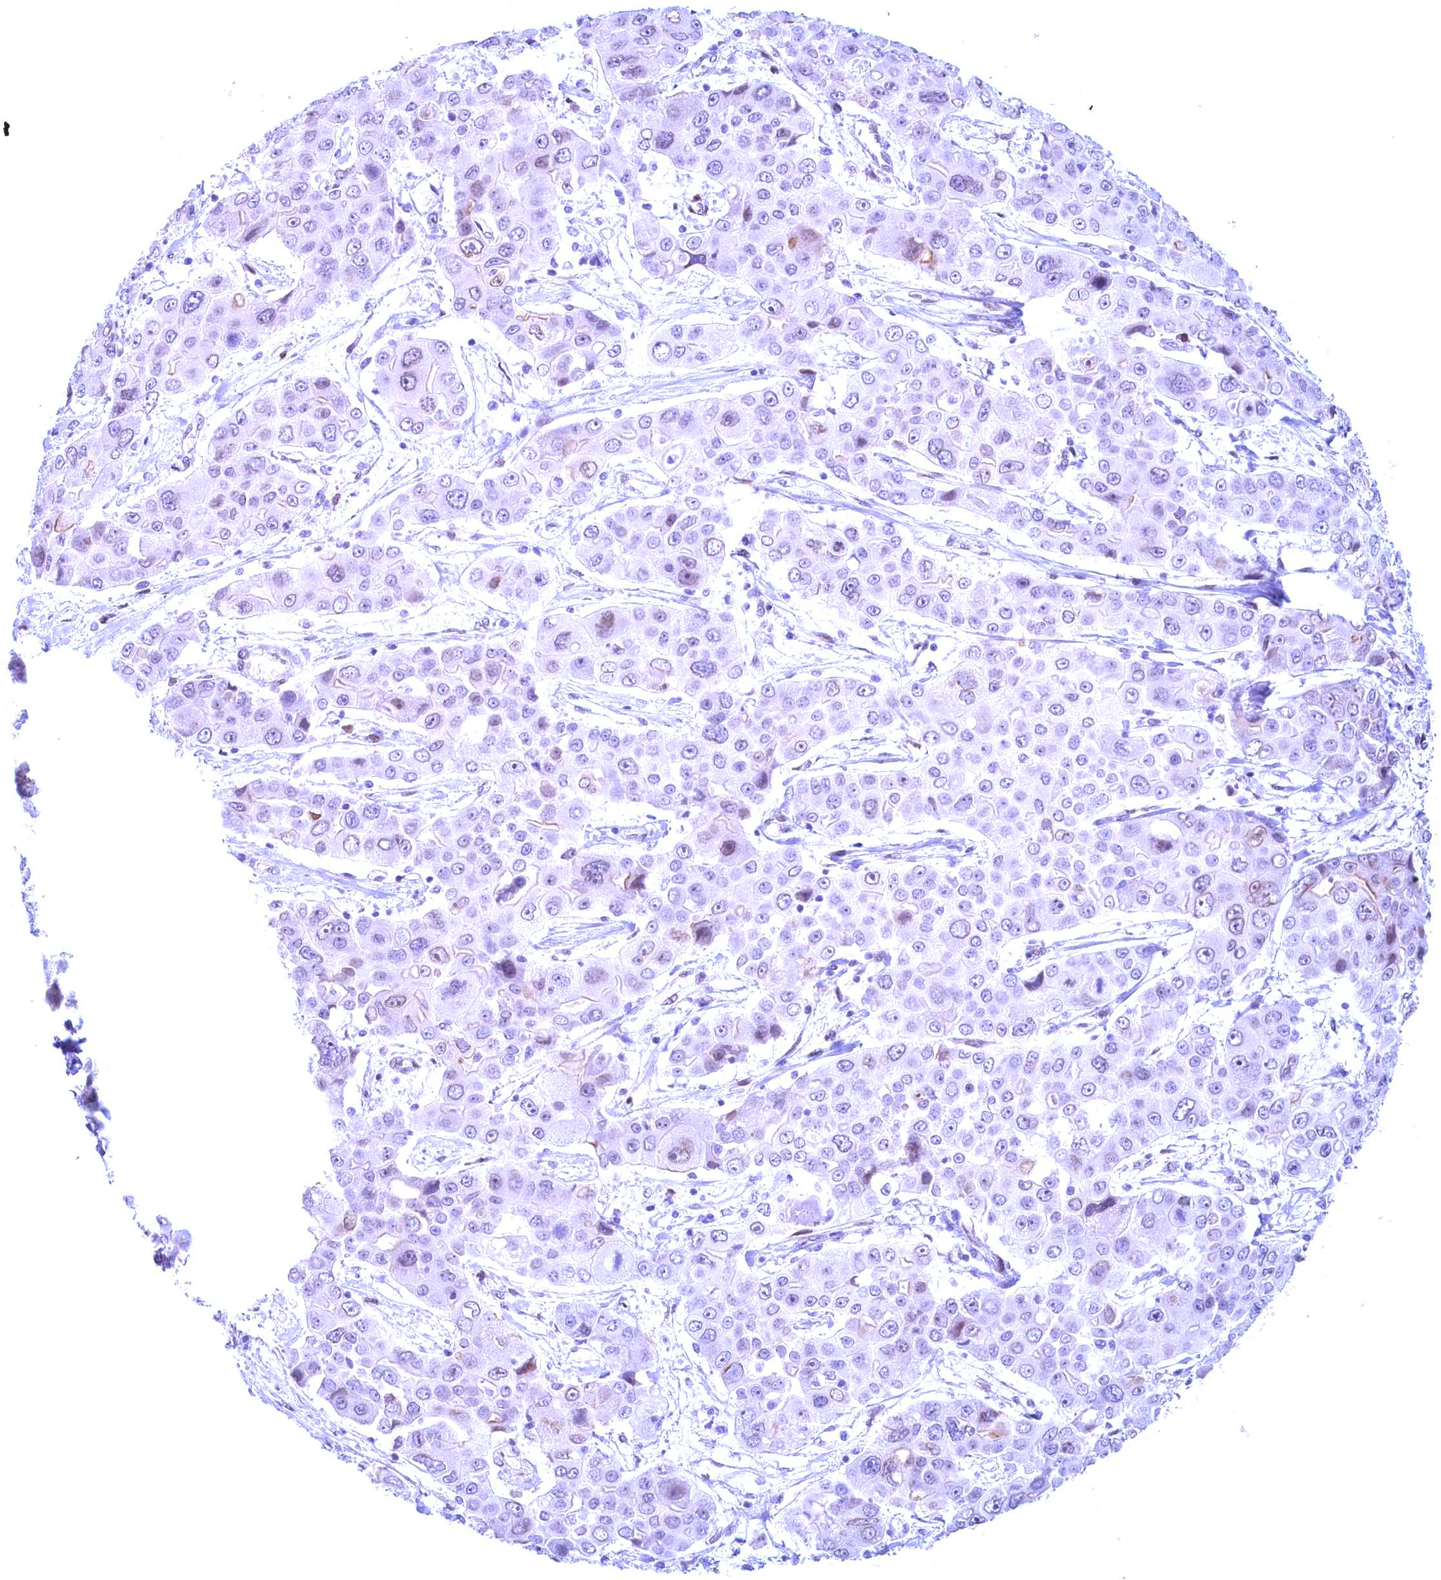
{"staining": {"intensity": "weak", "quantity": "<25%", "location": "cytoplasmic/membranous,nuclear"}, "tissue": "liver cancer", "cell_type": "Tumor cells", "image_type": "cancer", "snomed": [{"axis": "morphology", "description": "Cholangiocarcinoma"}, {"axis": "topography", "description": "Liver"}], "caption": "IHC image of neoplastic tissue: liver cholangiocarcinoma stained with DAB reveals no significant protein expression in tumor cells.", "gene": "GPSM1", "patient": {"sex": "male", "age": 67}}